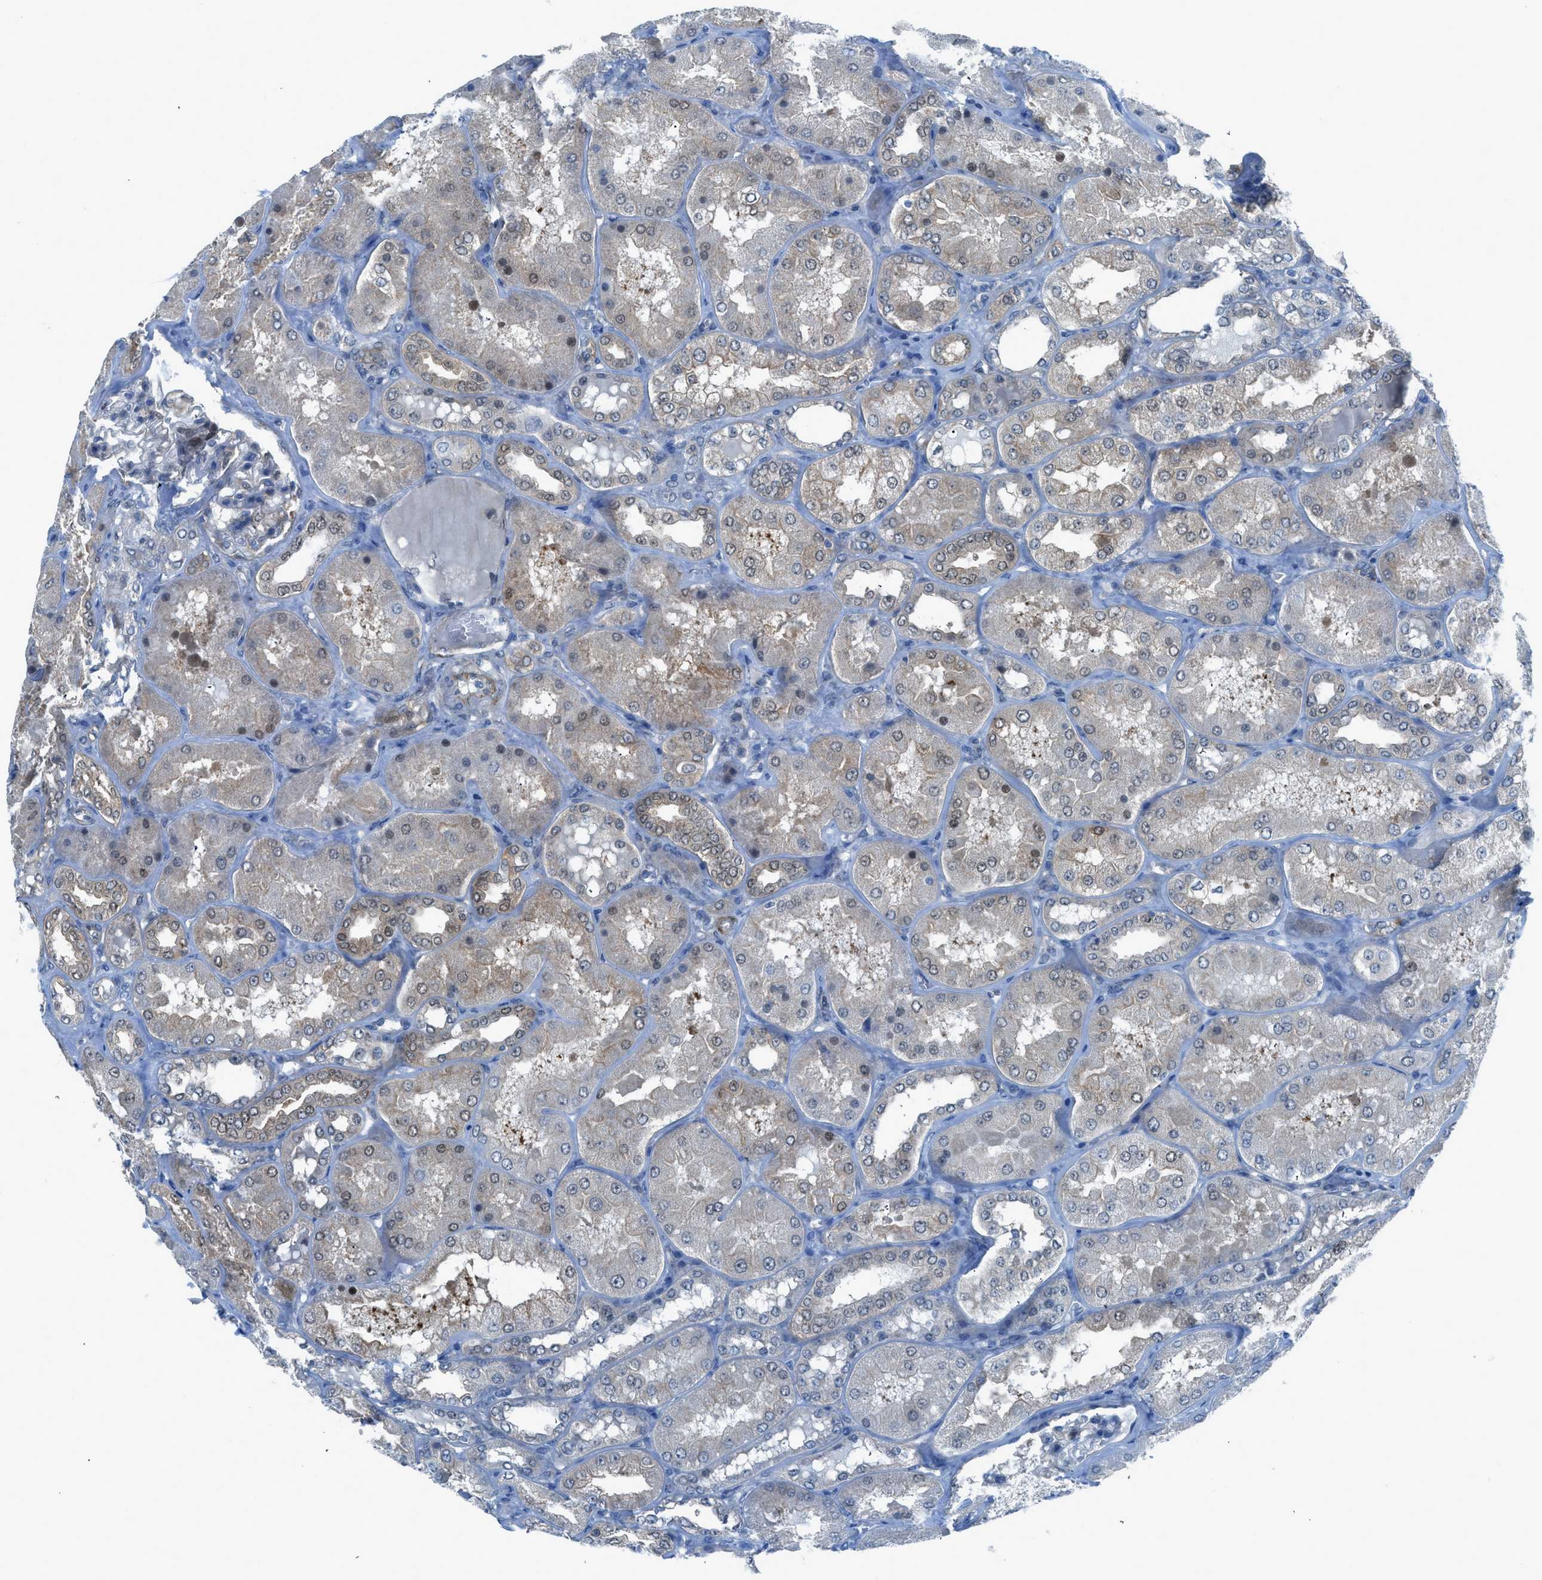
{"staining": {"intensity": "moderate", "quantity": "25%-75%", "location": "nuclear"}, "tissue": "kidney", "cell_type": "Cells in glomeruli", "image_type": "normal", "snomed": [{"axis": "morphology", "description": "Normal tissue, NOS"}, {"axis": "topography", "description": "Kidney"}], "caption": "Approximately 25%-75% of cells in glomeruli in unremarkable human kidney show moderate nuclear protein expression as visualized by brown immunohistochemical staining.", "gene": "PRKN", "patient": {"sex": "female", "age": 56}}